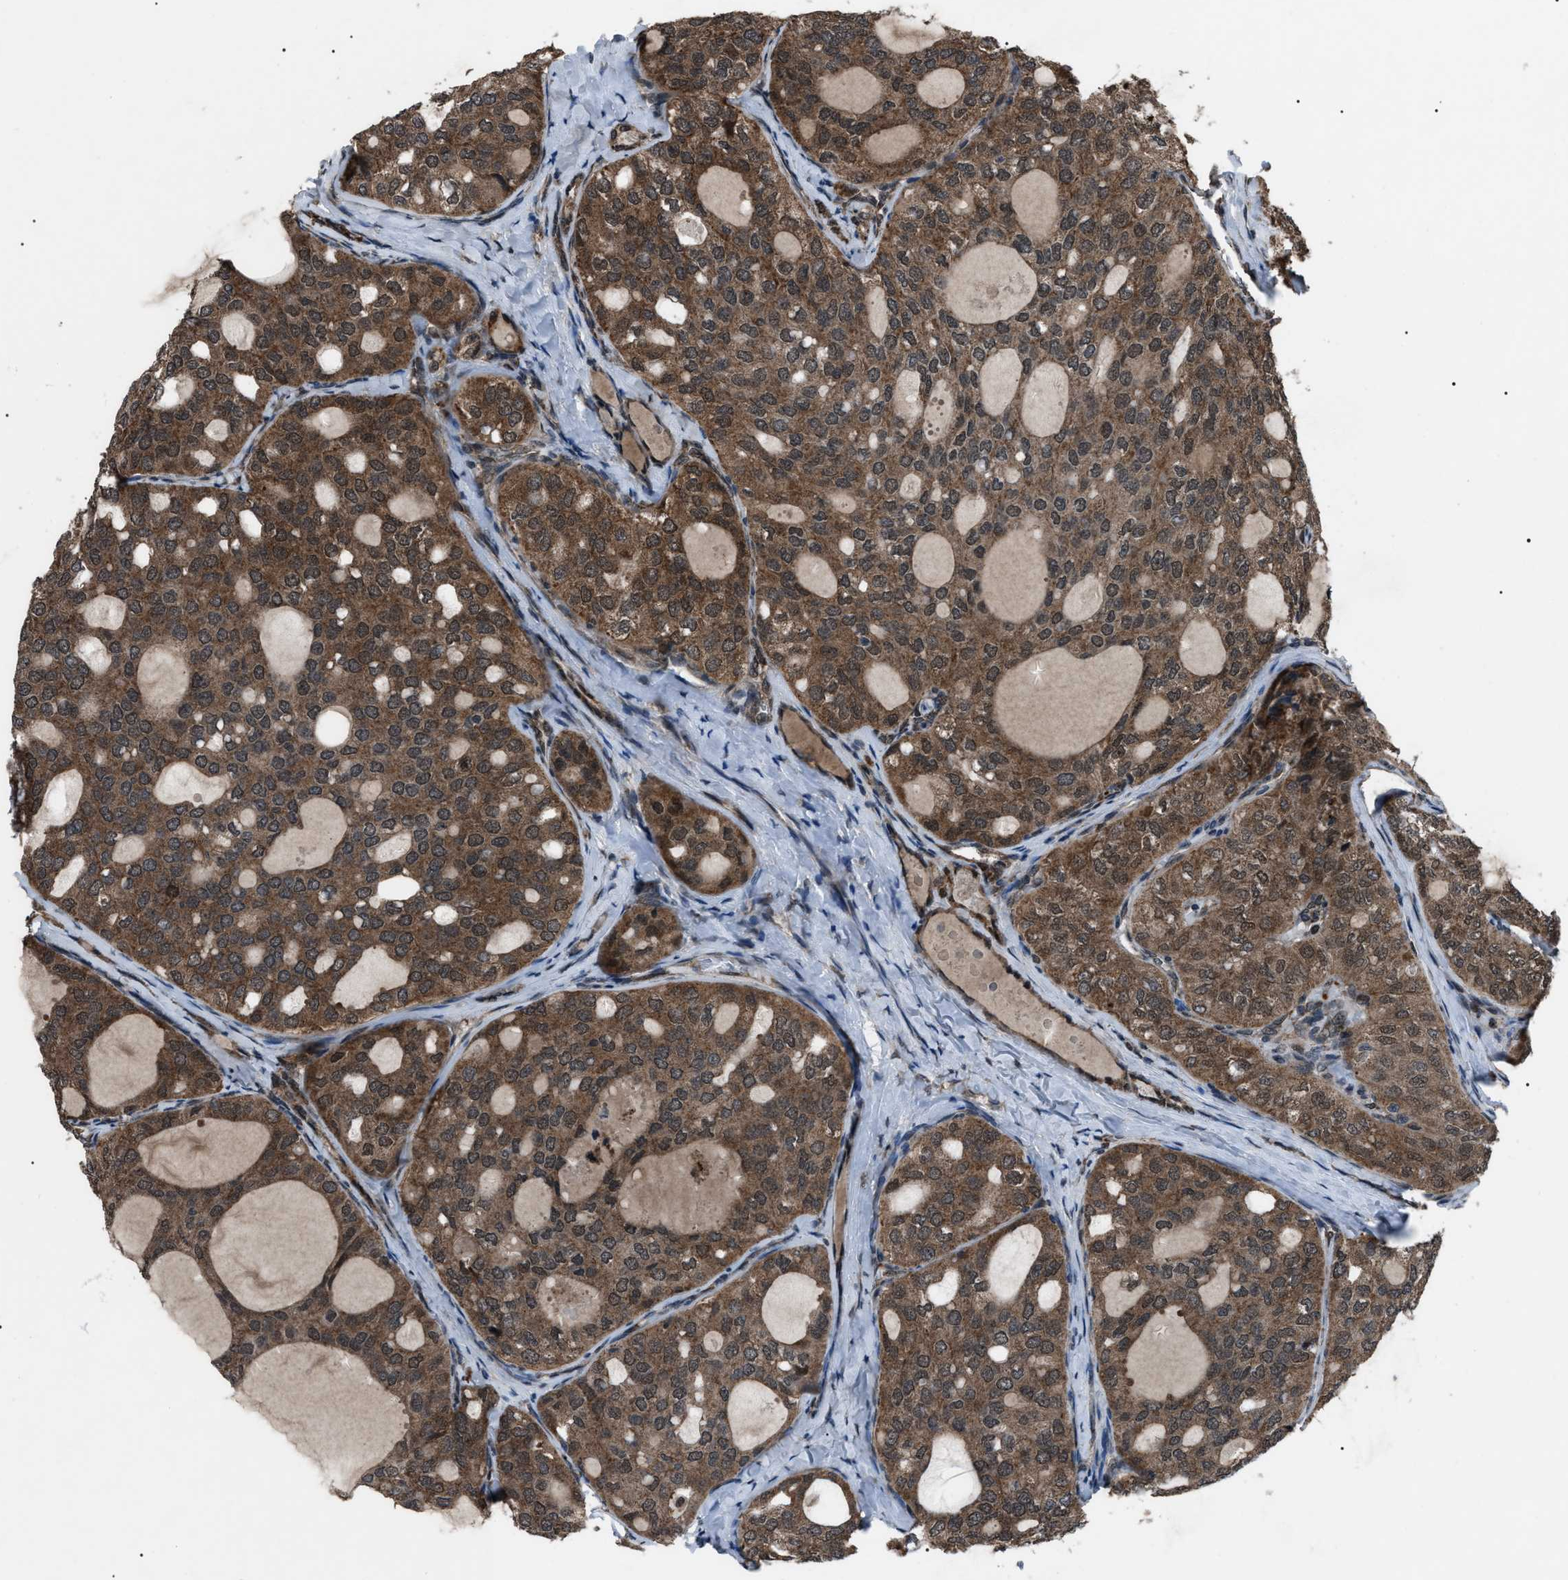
{"staining": {"intensity": "strong", "quantity": ">75%", "location": "cytoplasmic/membranous"}, "tissue": "thyroid cancer", "cell_type": "Tumor cells", "image_type": "cancer", "snomed": [{"axis": "morphology", "description": "Follicular adenoma carcinoma, NOS"}, {"axis": "topography", "description": "Thyroid gland"}], "caption": "An image of human thyroid cancer stained for a protein exhibits strong cytoplasmic/membranous brown staining in tumor cells. Using DAB (3,3'-diaminobenzidine) (brown) and hematoxylin (blue) stains, captured at high magnification using brightfield microscopy.", "gene": "ZFAND2A", "patient": {"sex": "male", "age": 75}}